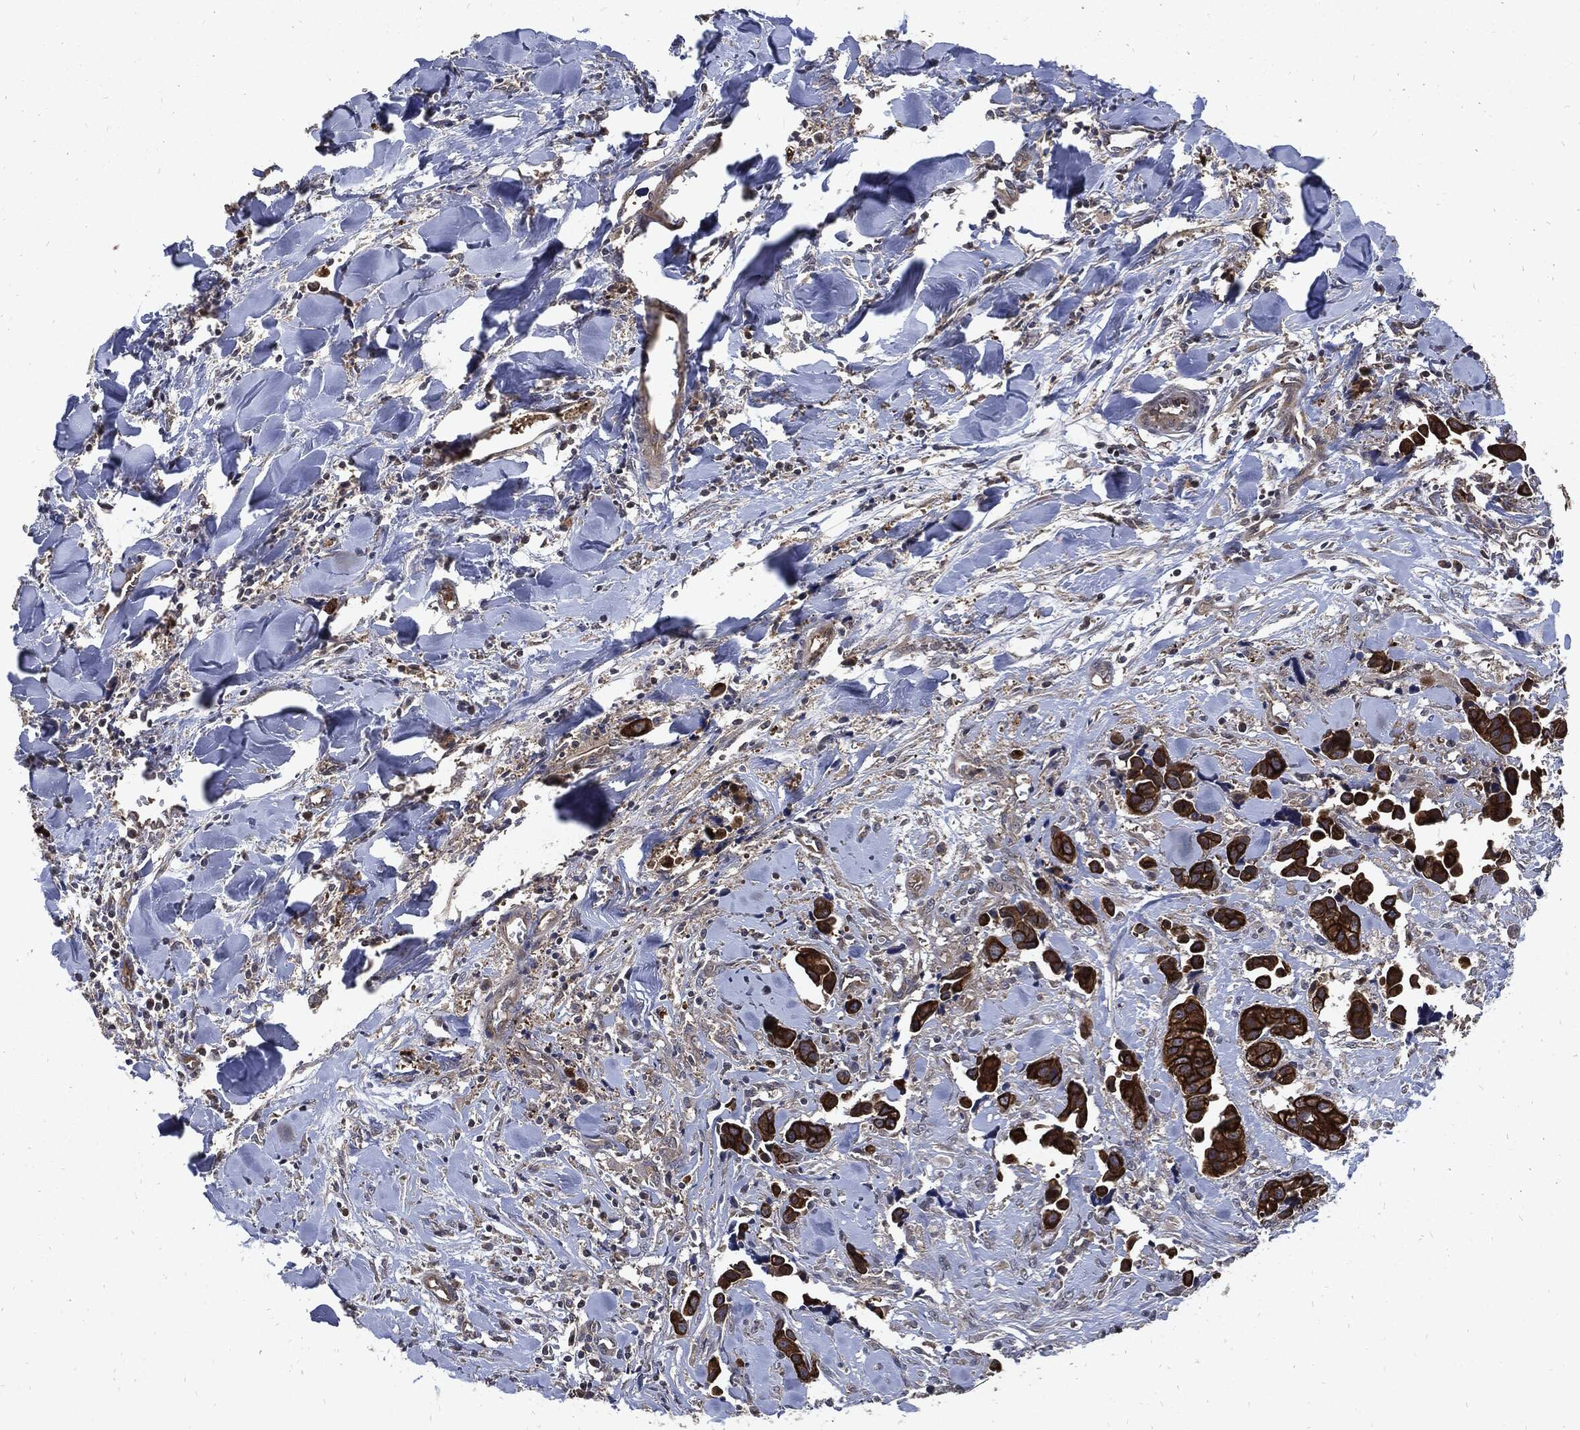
{"staining": {"intensity": "strong", "quantity": ">75%", "location": "cytoplasmic/membranous"}, "tissue": "head and neck cancer", "cell_type": "Tumor cells", "image_type": "cancer", "snomed": [{"axis": "morphology", "description": "Adenocarcinoma, NOS"}, {"axis": "topography", "description": "Head-Neck"}], "caption": "There is high levels of strong cytoplasmic/membranous positivity in tumor cells of head and neck cancer (adenocarcinoma), as demonstrated by immunohistochemical staining (brown color).", "gene": "DCTN1", "patient": {"sex": "male", "age": 76}}